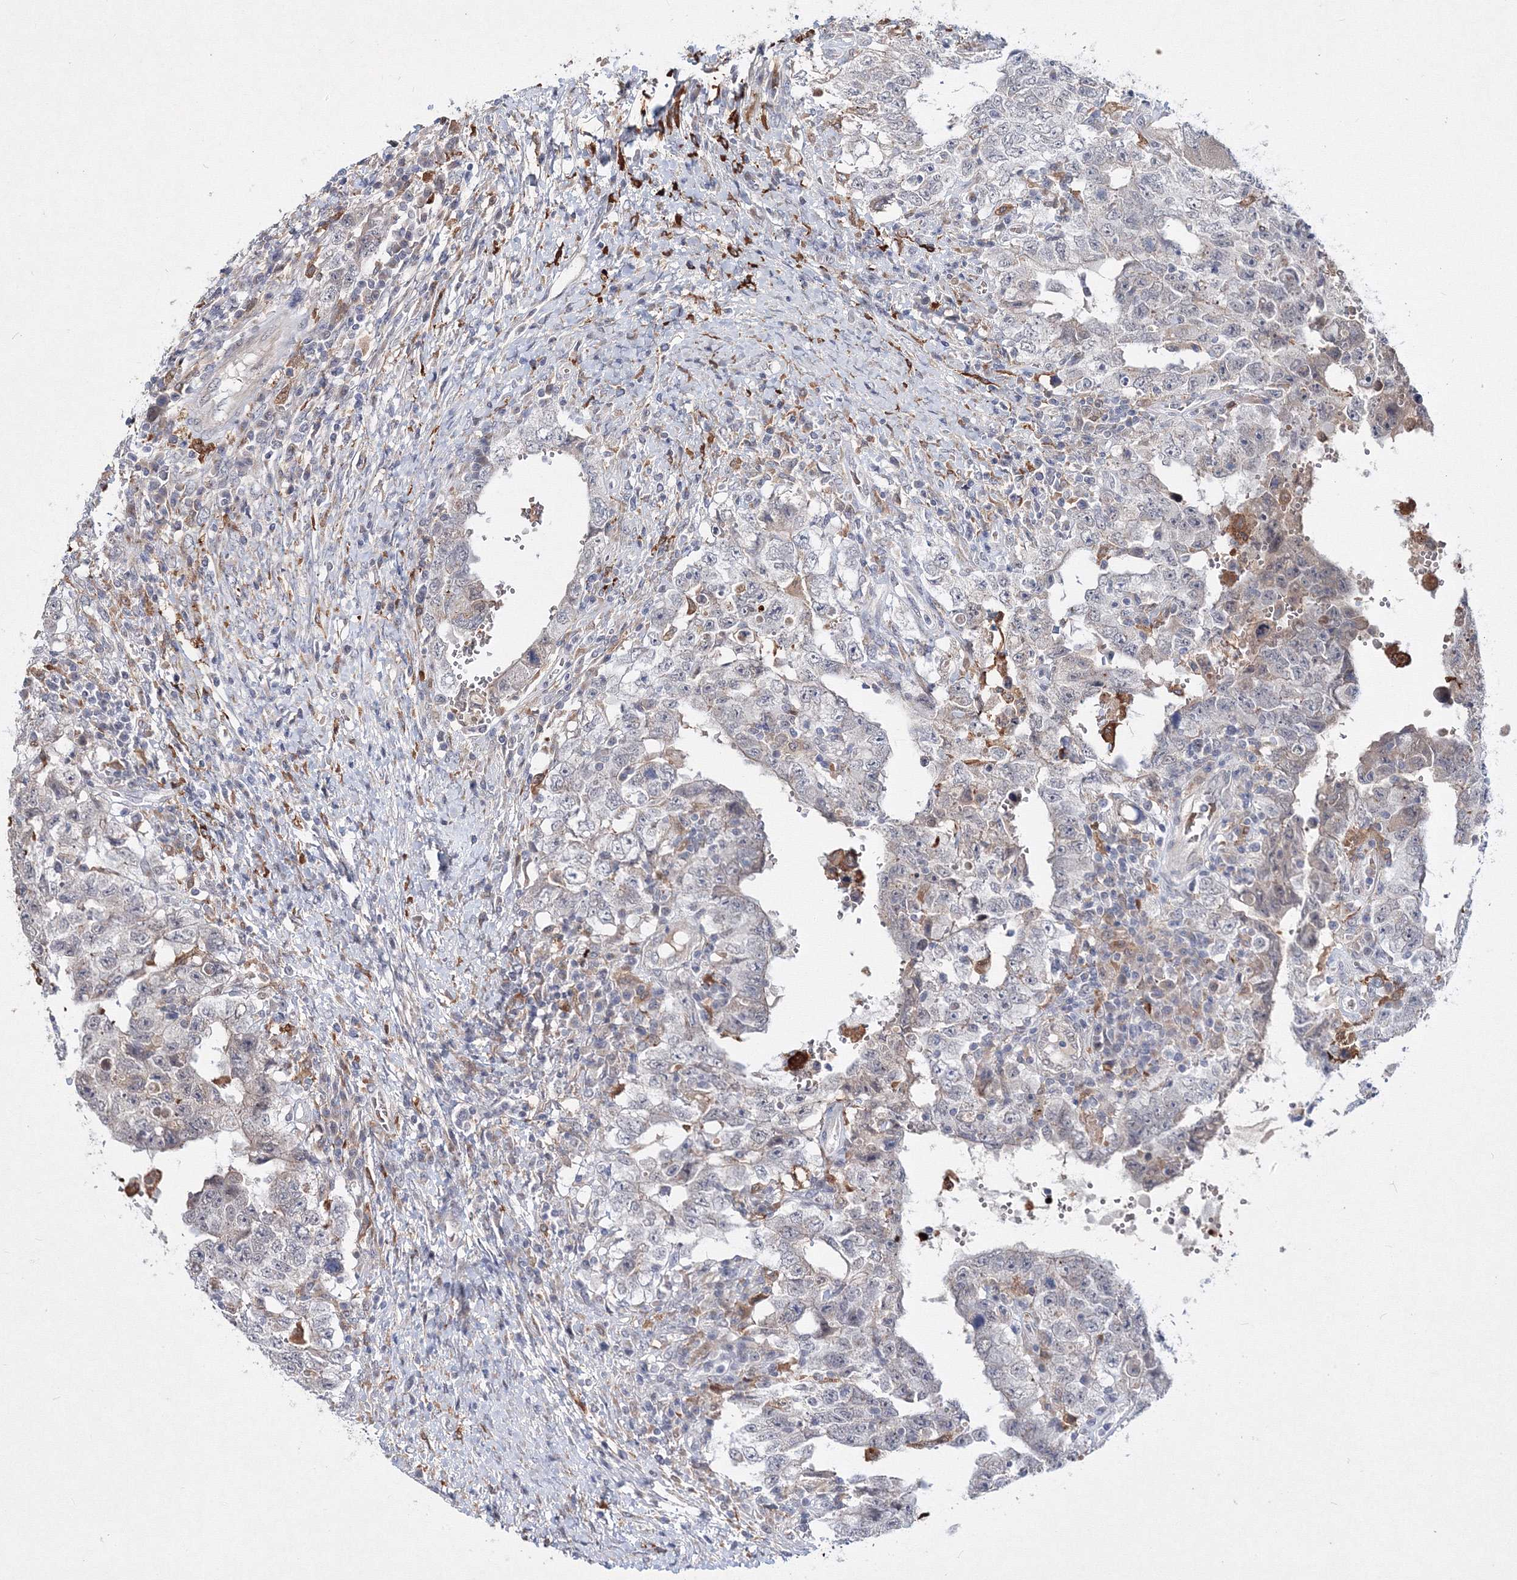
{"staining": {"intensity": "negative", "quantity": "none", "location": "none"}, "tissue": "testis cancer", "cell_type": "Tumor cells", "image_type": "cancer", "snomed": [{"axis": "morphology", "description": "Carcinoma, Embryonal, NOS"}, {"axis": "topography", "description": "Testis"}], "caption": "The photomicrograph shows no staining of tumor cells in testis cancer. (Immunohistochemistry, brightfield microscopy, high magnification).", "gene": "C11orf52", "patient": {"sex": "male", "age": 26}}